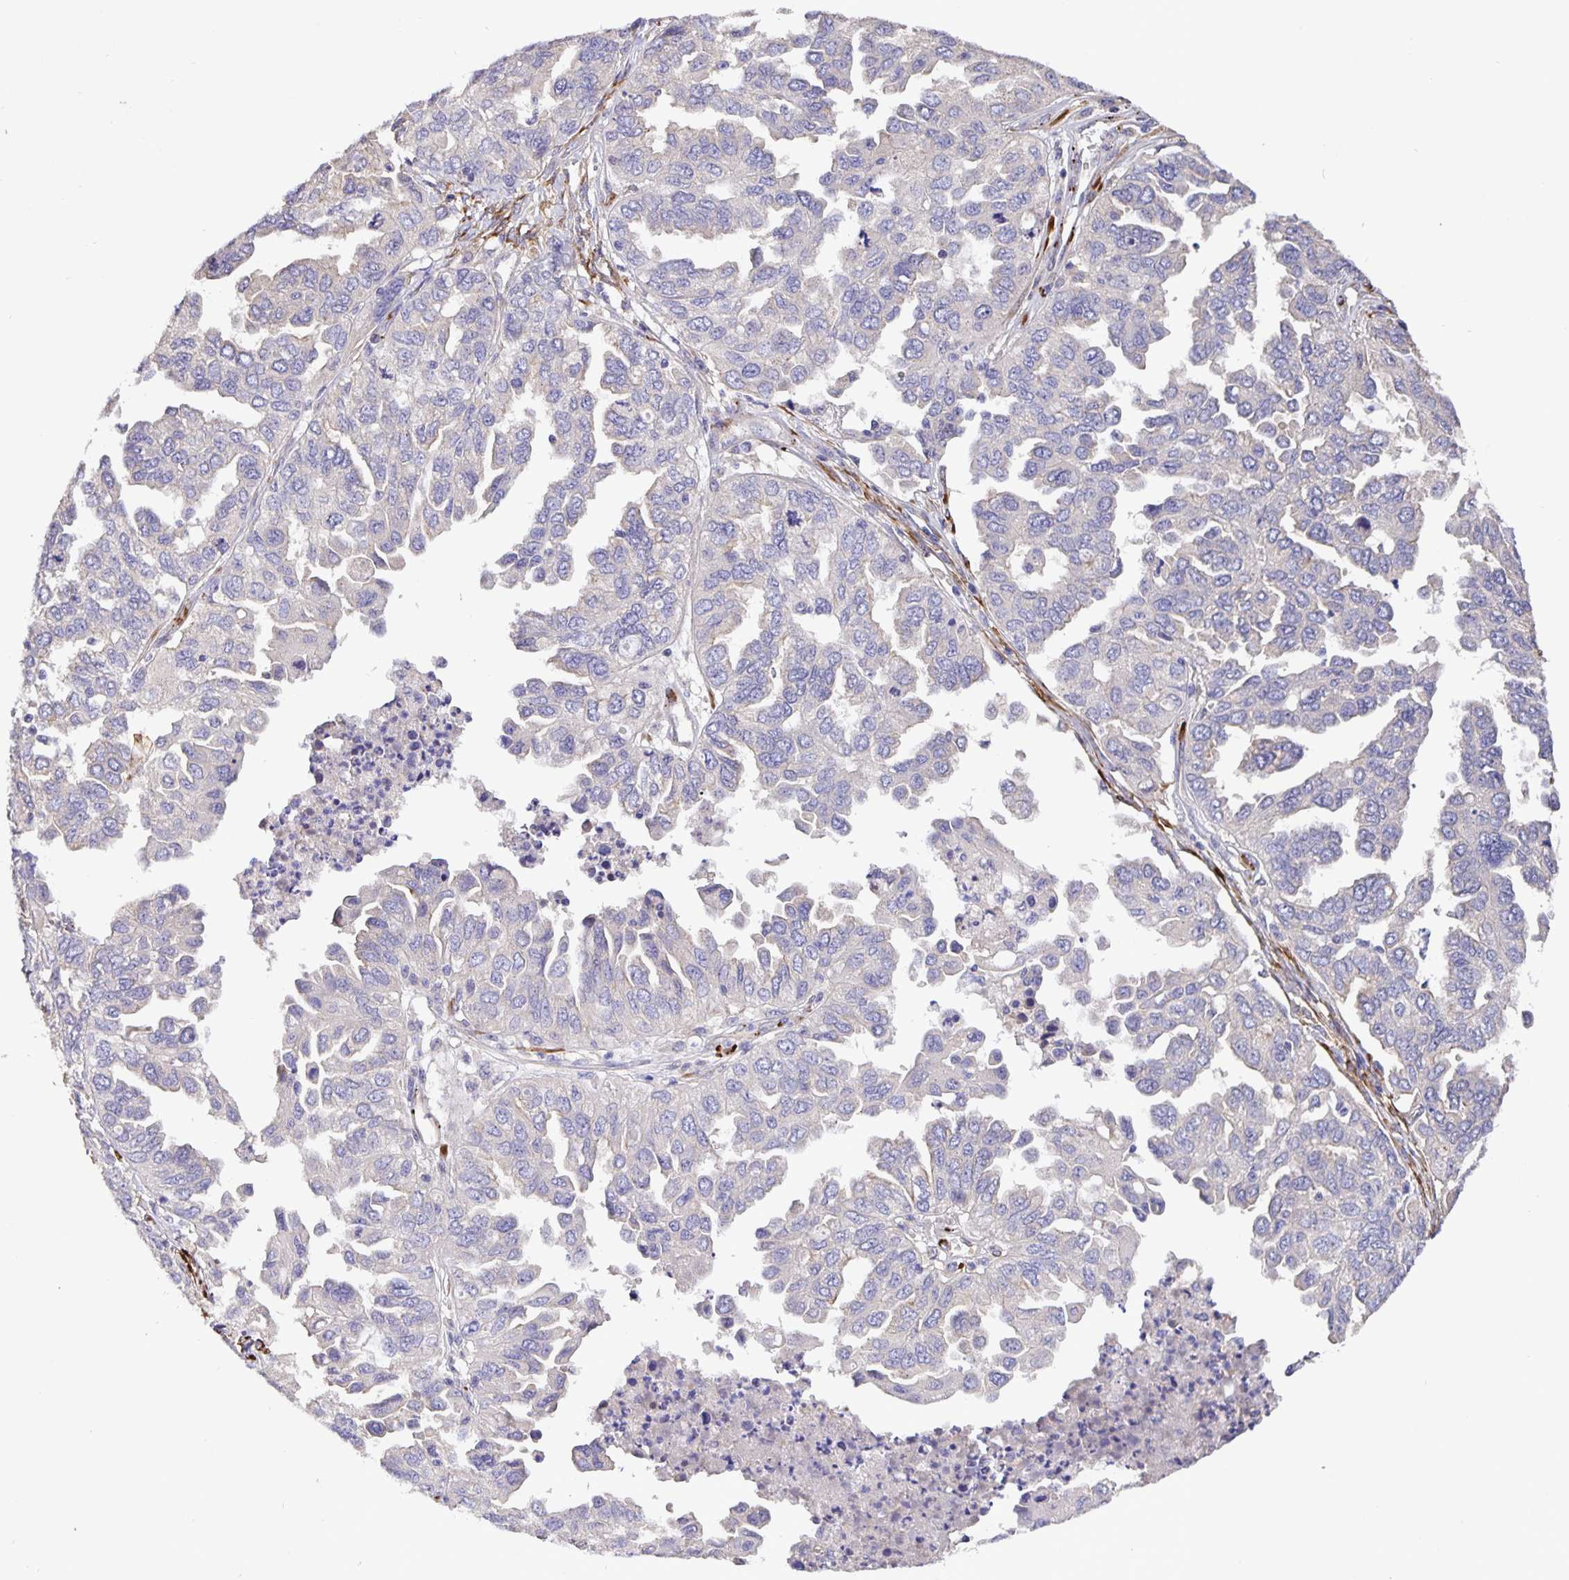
{"staining": {"intensity": "negative", "quantity": "none", "location": "none"}, "tissue": "ovarian cancer", "cell_type": "Tumor cells", "image_type": "cancer", "snomed": [{"axis": "morphology", "description": "Cystadenocarcinoma, serous, NOS"}, {"axis": "topography", "description": "Ovary"}], "caption": "DAB immunohistochemical staining of ovarian serous cystadenocarcinoma shows no significant staining in tumor cells.", "gene": "EML6", "patient": {"sex": "female", "age": 53}}